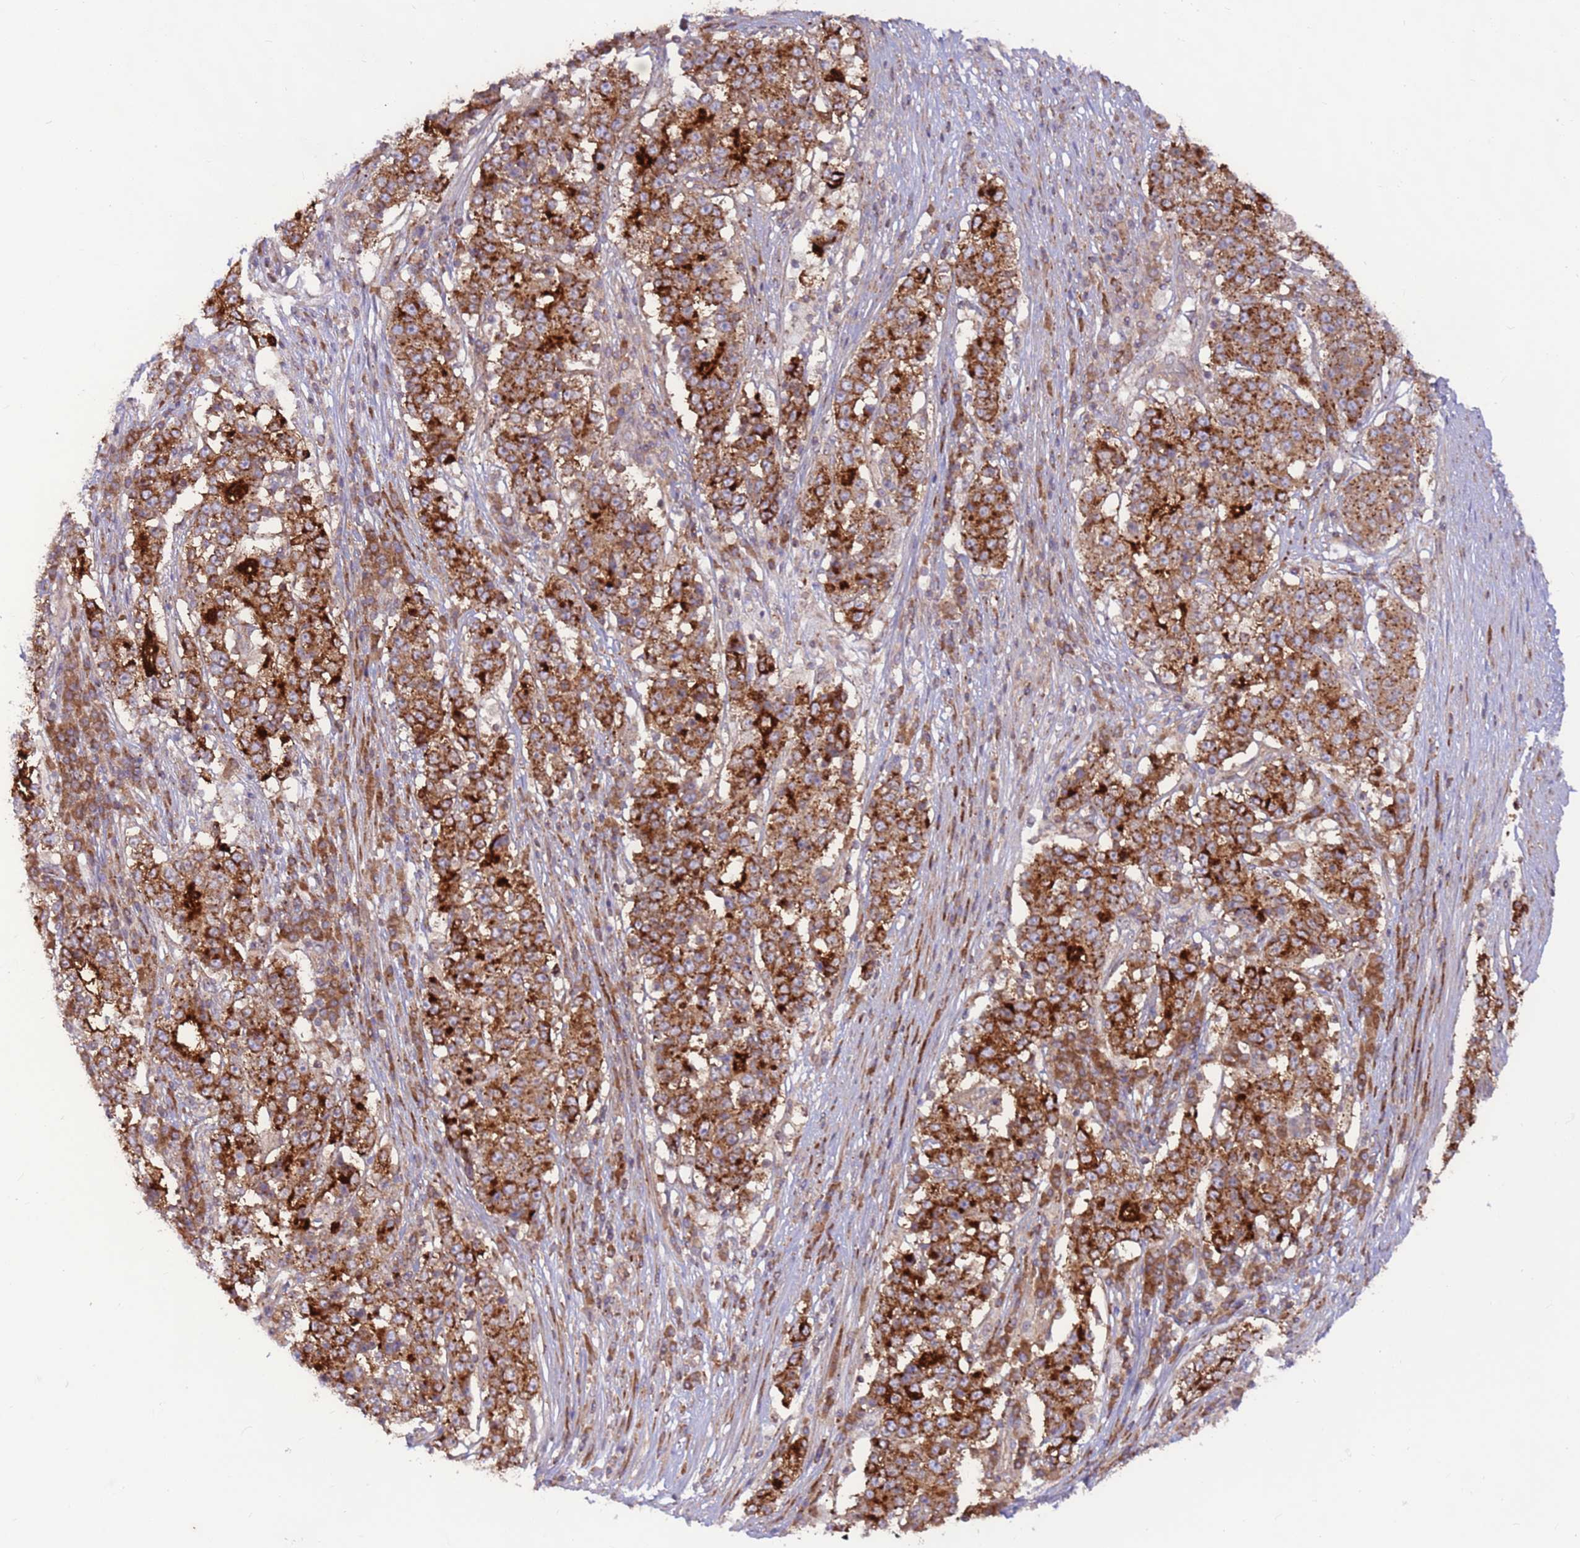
{"staining": {"intensity": "strong", "quantity": ">75%", "location": "cytoplasmic/membranous"}, "tissue": "stomach cancer", "cell_type": "Tumor cells", "image_type": "cancer", "snomed": [{"axis": "morphology", "description": "Adenocarcinoma, NOS"}, {"axis": "topography", "description": "Stomach"}], "caption": "The histopathology image shows immunohistochemical staining of stomach cancer. There is strong cytoplasmic/membranous expression is seen in about >75% of tumor cells. Using DAB (3,3'-diaminobenzidine) (brown) and hematoxylin (blue) stains, captured at high magnification using brightfield microscopy.", "gene": "DDX19B", "patient": {"sex": "male", "age": 59}}